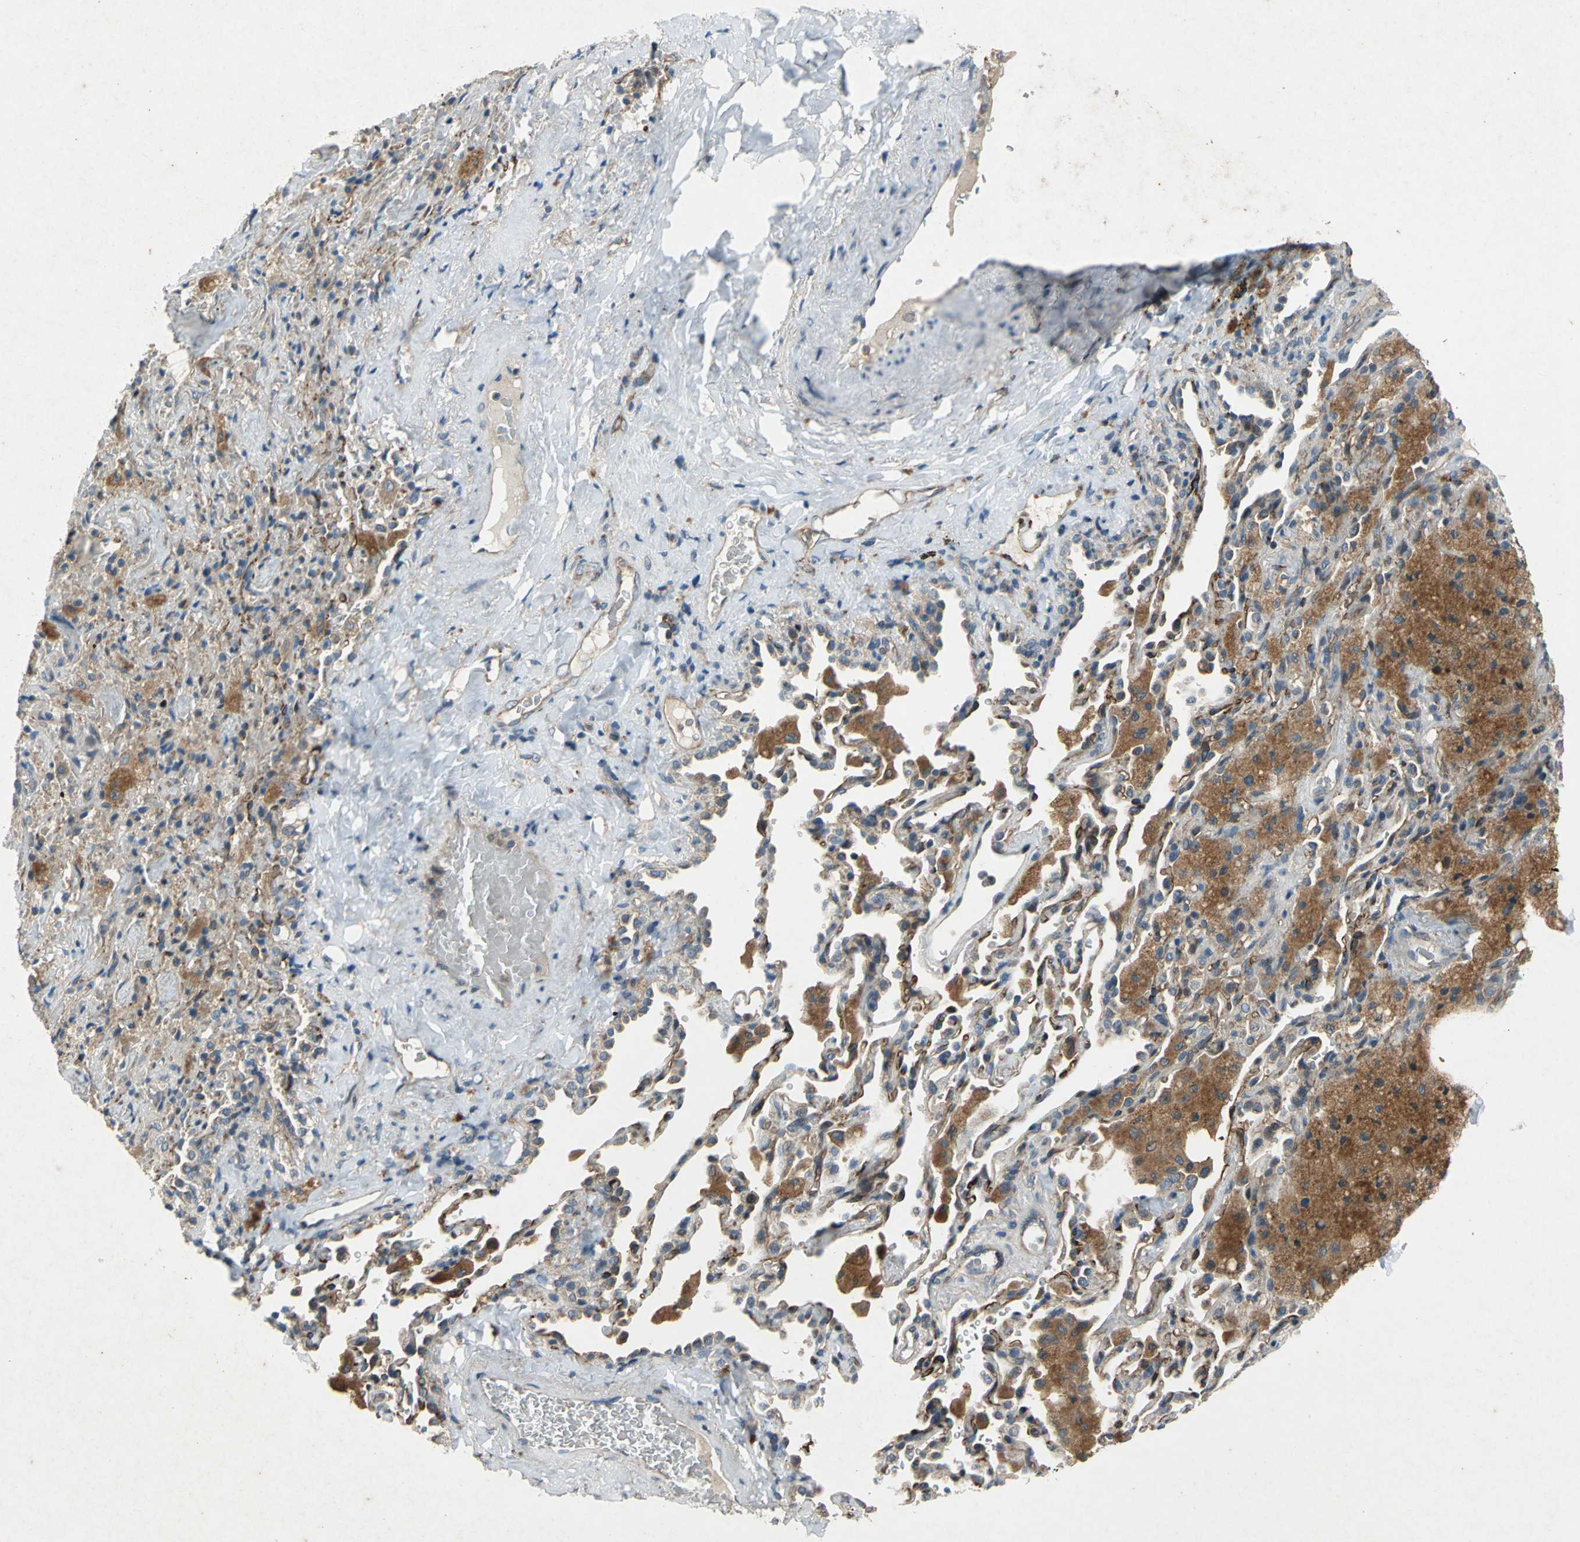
{"staining": {"intensity": "moderate", "quantity": ">75%", "location": "cytoplasmic/membranous"}, "tissue": "lung cancer", "cell_type": "Tumor cells", "image_type": "cancer", "snomed": [{"axis": "morphology", "description": "Squamous cell carcinoma, NOS"}, {"axis": "topography", "description": "Lung"}], "caption": "IHC of squamous cell carcinoma (lung) demonstrates medium levels of moderate cytoplasmic/membranous staining in about >75% of tumor cells. (DAB (3,3'-diaminobenzidine) = brown stain, brightfield microscopy at high magnification).", "gene": "EMCN", "patient": {"sex": "male", "age": 54}}